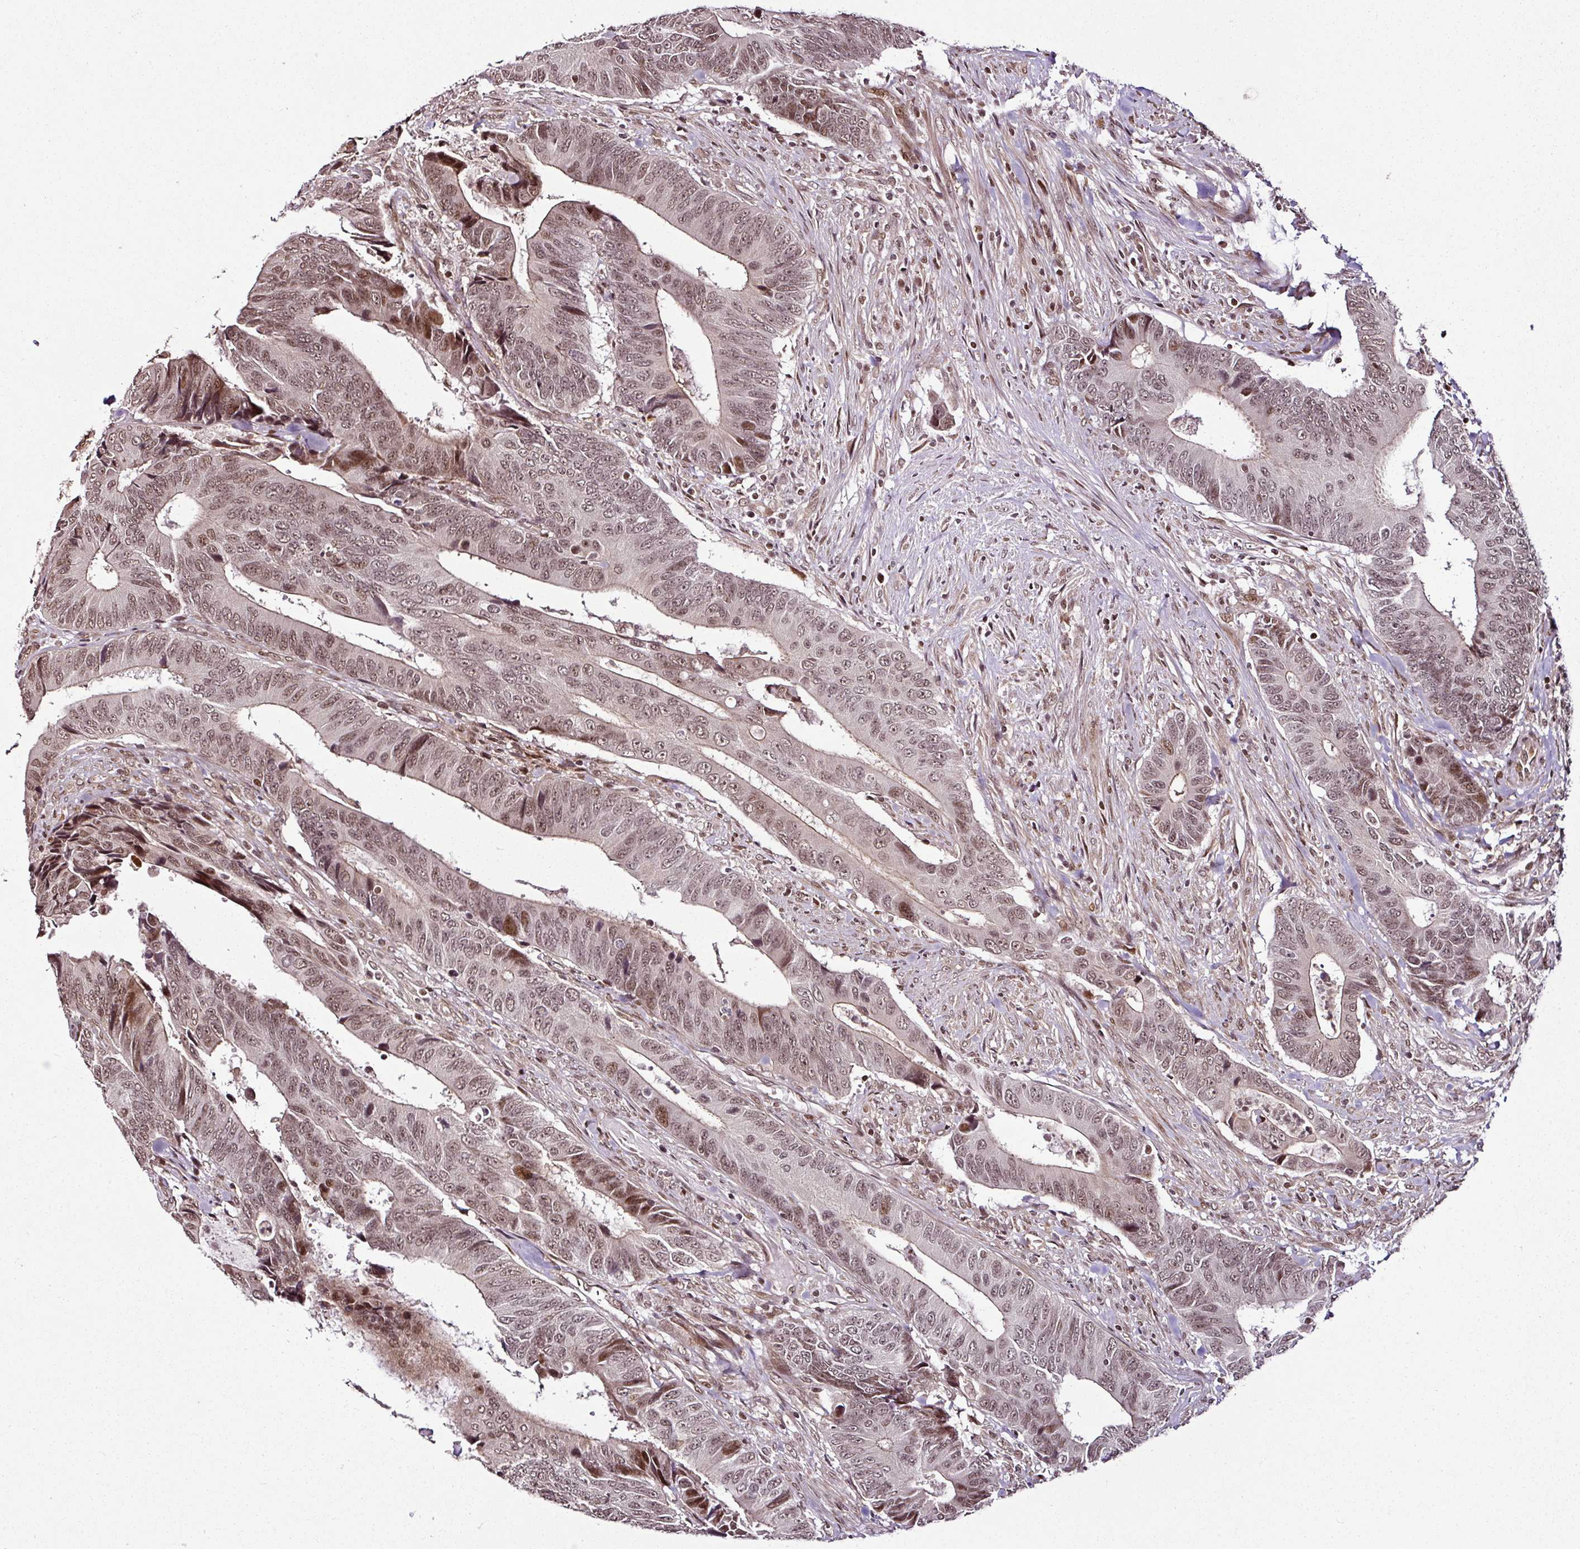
{"staining": {"intensity": "weak", "quantity": ">75%", "location": "nuclear"}, "tissue": "colorectal cancer", "cell_type": "Tumor cells", "image_type": "cancer", "snomed": [{"axis": "morphology", "description": "Adenocarcinoma, NOS"}, {"axis": "topography", "description": "Colon"}], "caption": "Immunohistochemical staining of adenocarcinoma (colorectal) shows low levels of weak nuclear expression in about >75% of tumor cells.", "gene": "COPRS", "patient": {"sex": "male", "age": 87}}